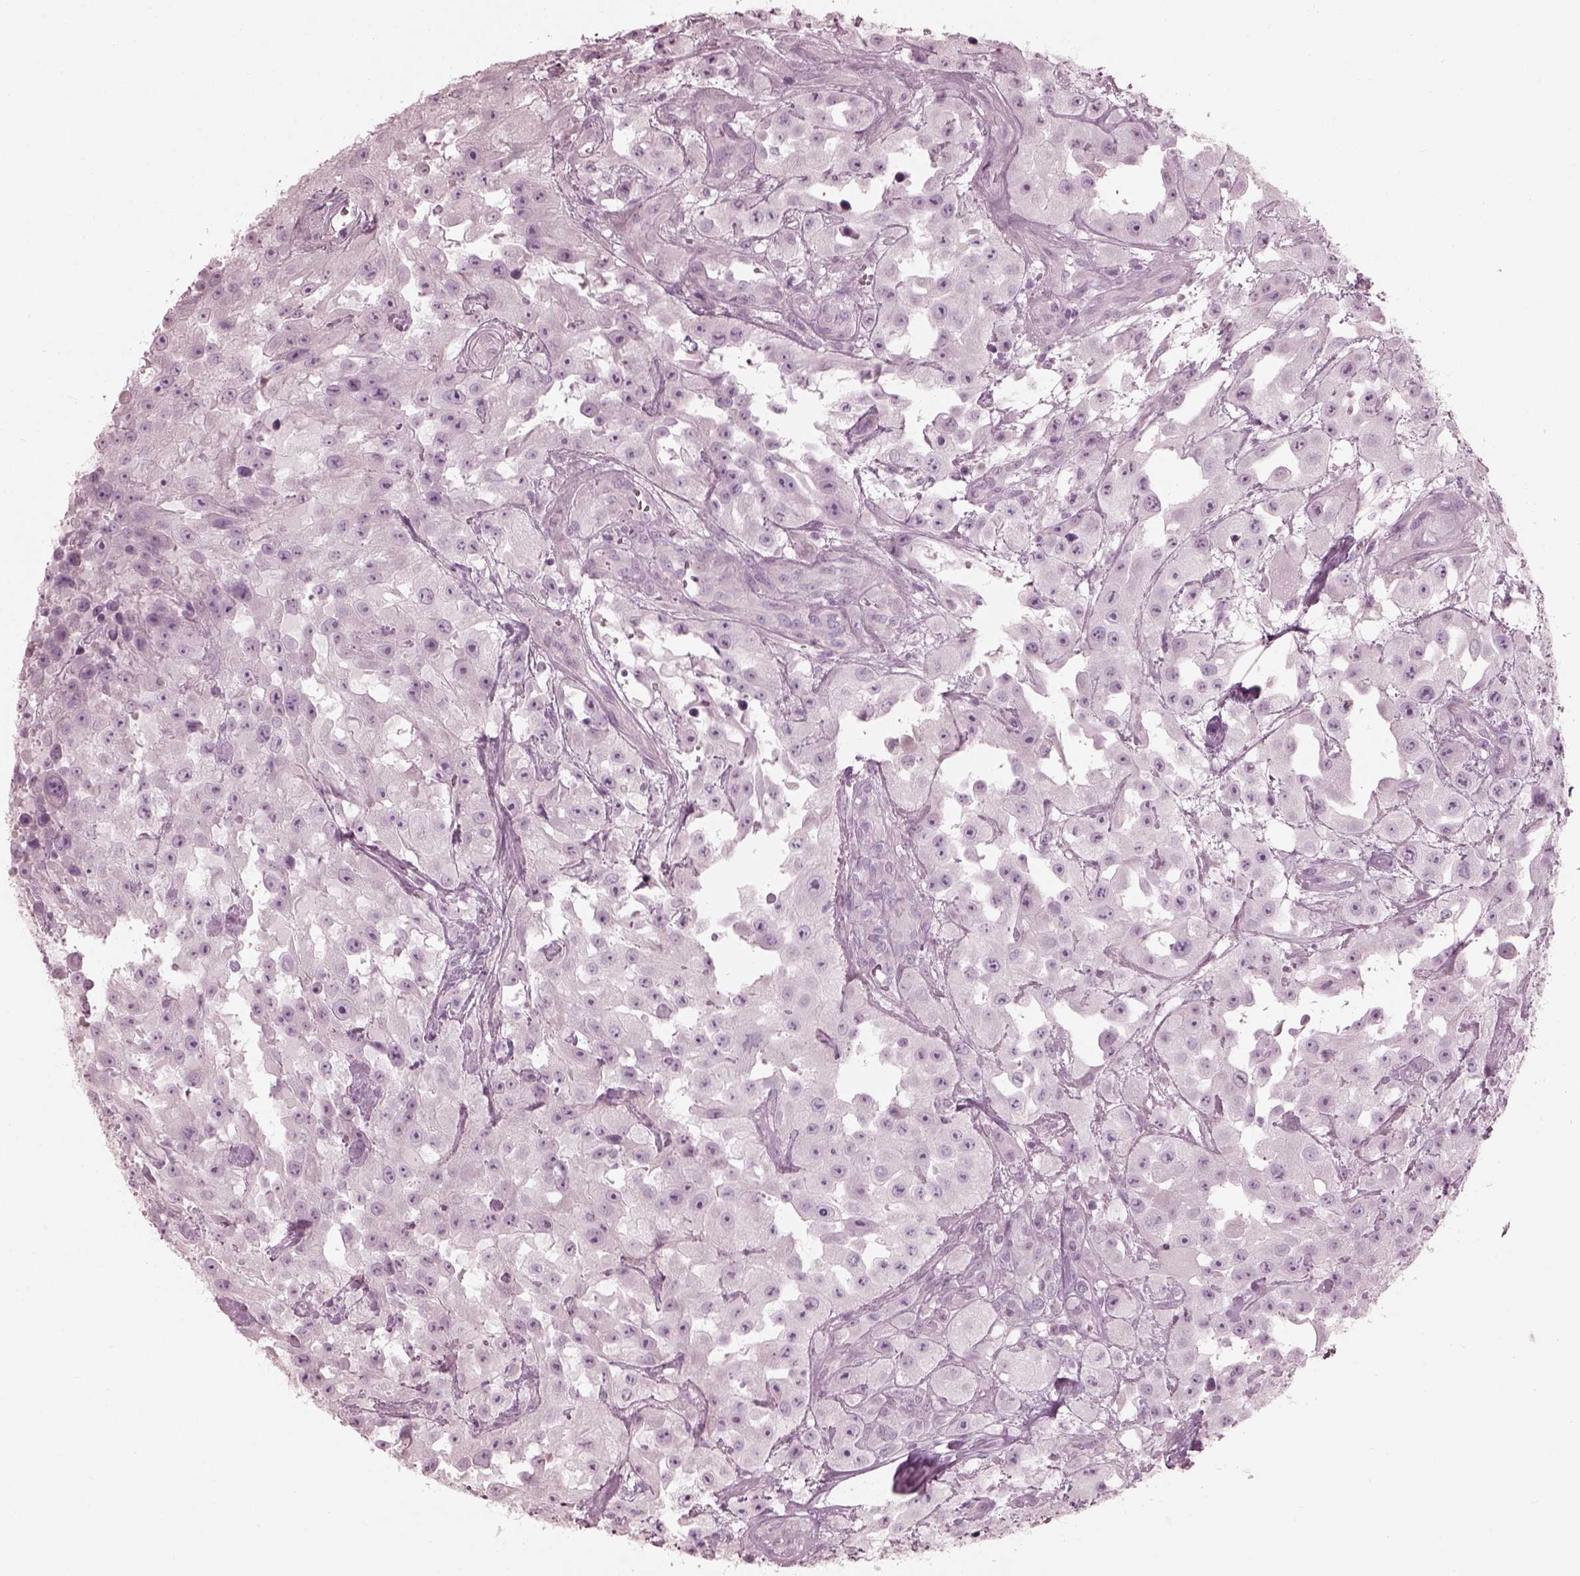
{"staining": {"intensity": "negative", "quantity": "none", "location": "none"}, "tissue": "urothelial cancer", "cell_type": "Tumor cells", "image_type": "cancer", "snomed": [{"axis": "morphology", "description": "Urothelial carcinoma, High grade"}, {"axis": "topography", "description": "Urinary bladder"}], "caption": "Immunohistochemistry photomicrograph of human urothelial cancer stained for a protein (brown), which exhibits no expression in tumor cells.", "gene": "SAXO2", "patient": {"sex": "male", "age": 79}}